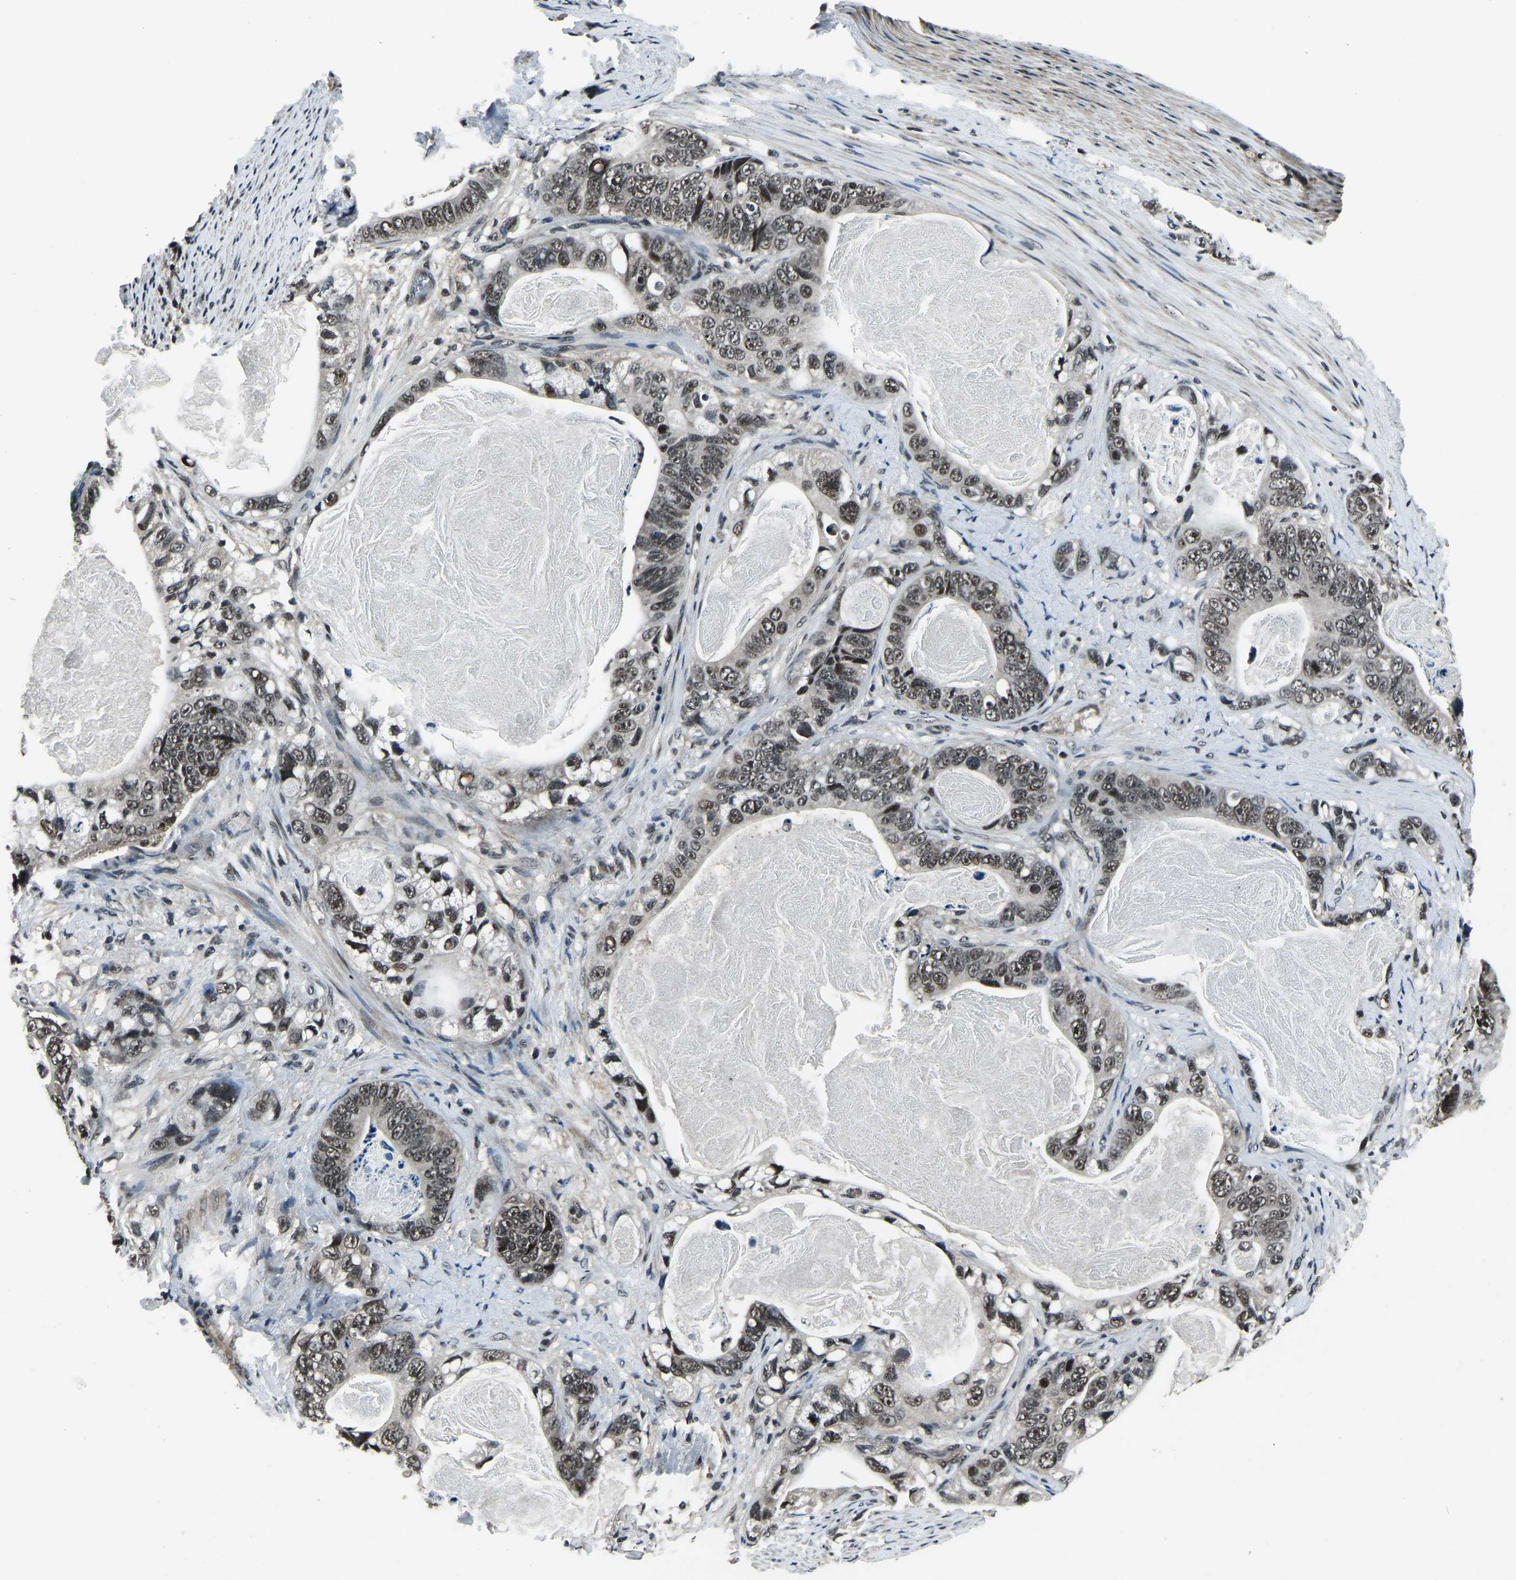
{"staining": {"intensity": "weak", "quantity": ">75%", "location": "nuclear"}, "tissue": "stomach cancer", "cell_type": "Tumor cells", "image_type": "cancer", "snomed": [{"axis": "morphology", "description": "Normal tissue, NOS"}, {"axis": "morphology", "description": "Adenocarcinoma, NOS"}, {"axis": "topography", "description": "Stomach"}], "caption": "This is an image of immunohistochemistry staining of stomach adenocarcinoma, which shows weak staining in the nuclear of tumor cells.", "gene": "ANKIB1", "patient": {"sex": "female", "age": 89}}